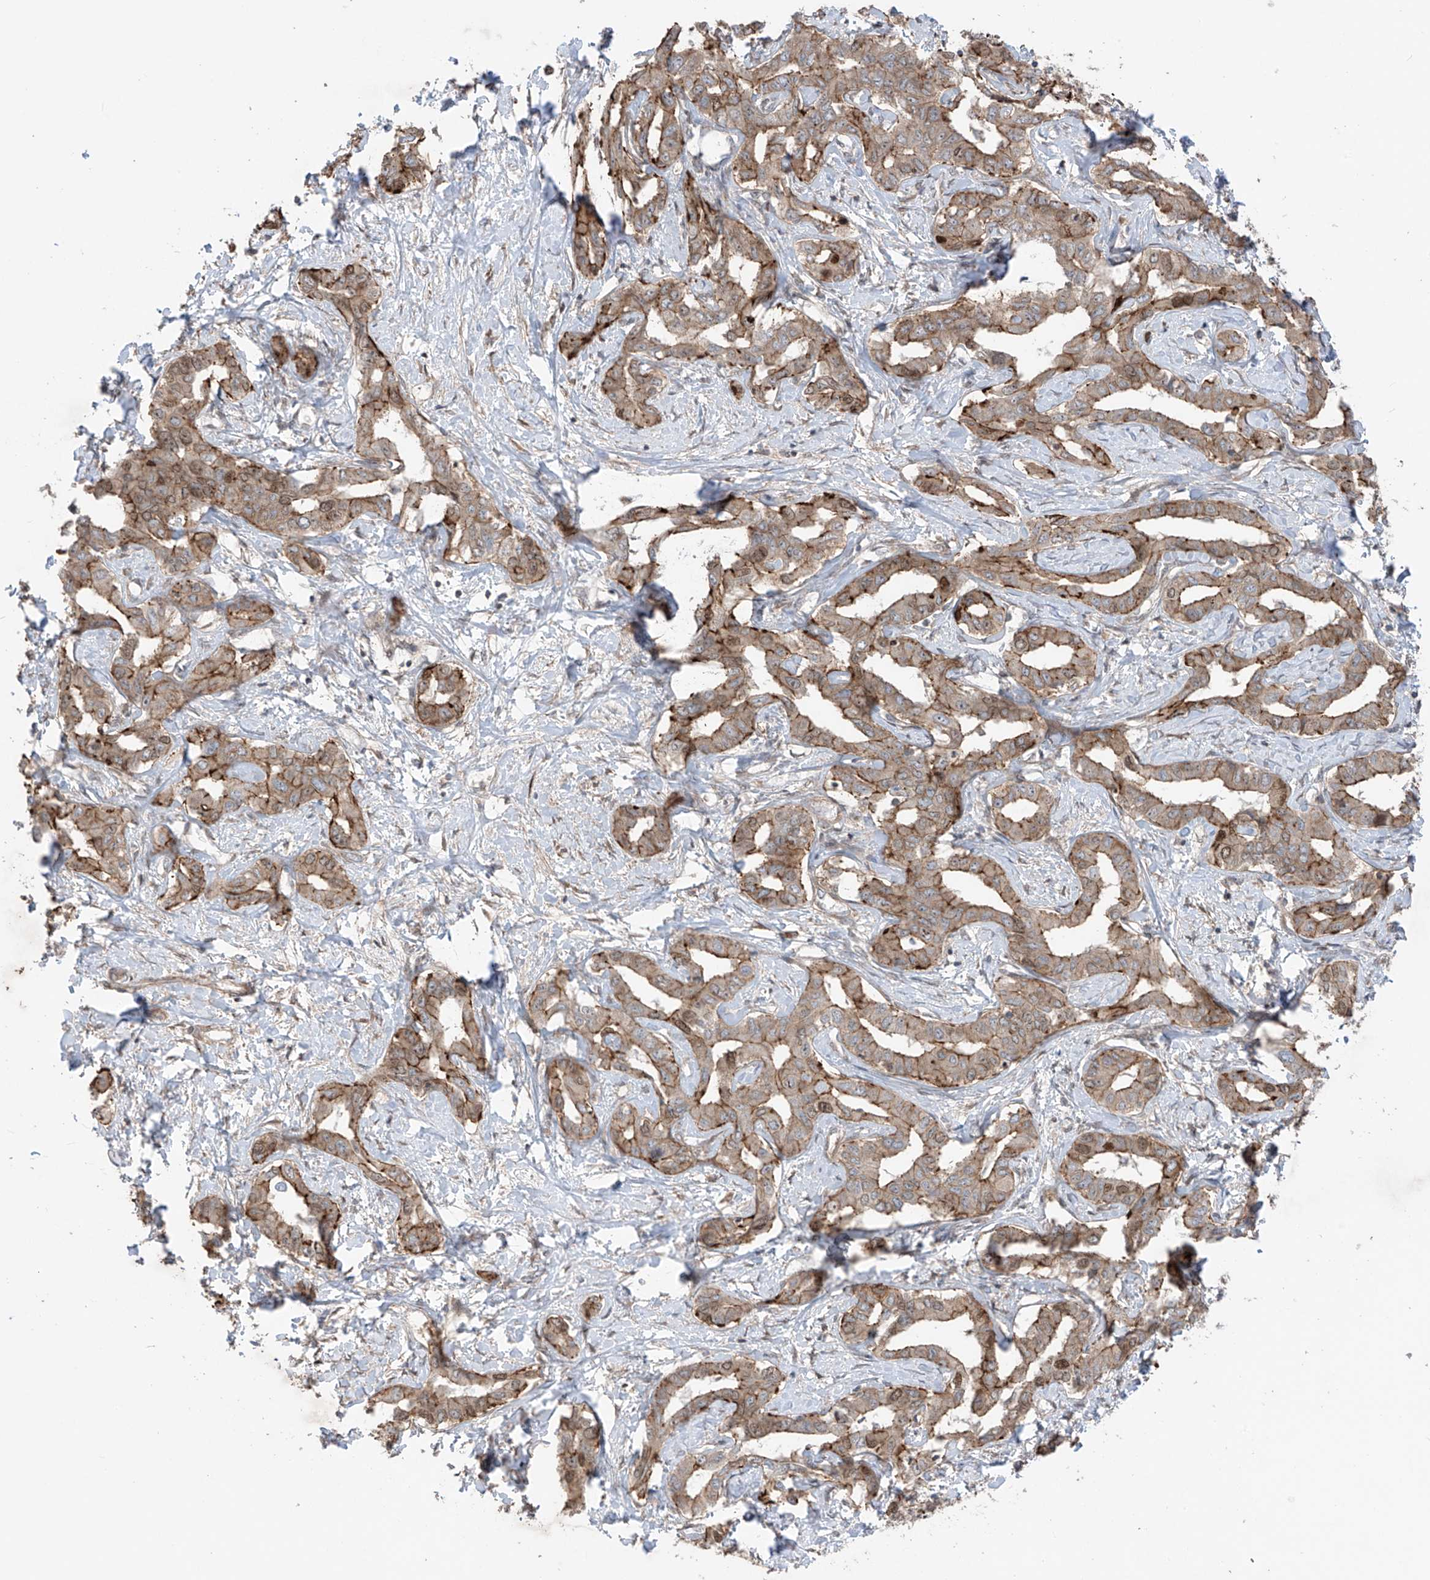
{"staining": {"intensity": "moderate", "quantity": ">75%", "location": "cytoplasmic/membranous,nuclear"}, "tissue": "liver cancer", "cell_type": "Tumor cells", "image_type": "cancer", "snomed": [{"axis": "morphology", "description": "Cholangiocarcinoma"}, {"axis": "topography", "description": "Liver"}], "caption": "DAB immunohistochemical staining of liver cholangiocarcinoma reveals moderate cytoplasmic/membranous and nuclear protein expression in approximately >75% of tumor cells. The staining was performed using DAB (3,3'-diaminobenzidine), with brown indicating positive protein expression. Nuclei are stained blue with hematoxylin.", "gene": "LRRC74A", "patient": {"sex": "male", "age": 59}}